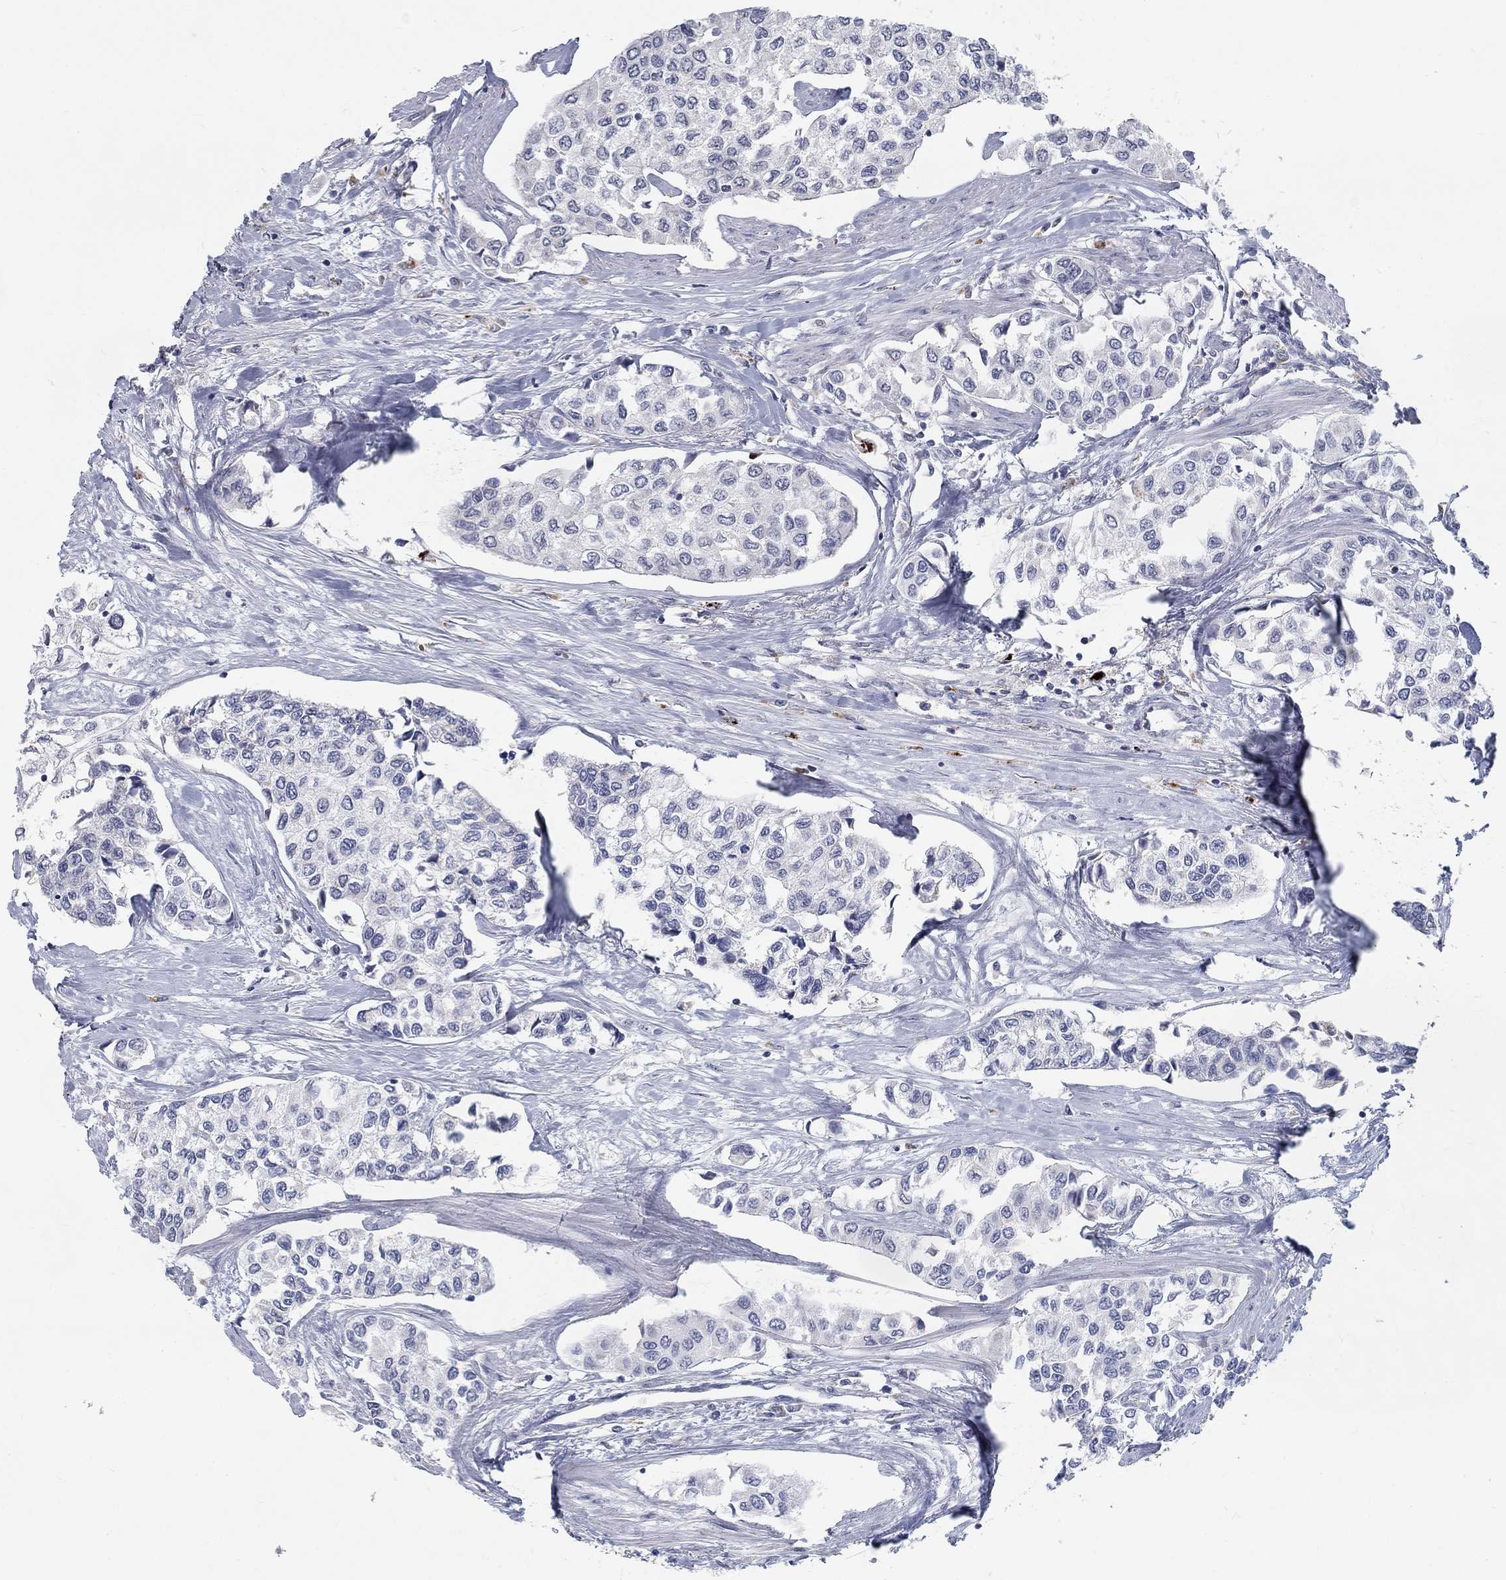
{"staining": {"intensity": "negative", "quantity": "none", "location": "none"}, "tissue": "urothelial cancer", "cell_type": "Tumor cells", "image_type": "cancer", "snomed": [{"axis": "morphology", "description": "Urothelial carcinoma, High grade"}, {"axis": "topography", "description": "Urinary bladder"}], "caption": "This is an immunohistochemistry photomicrograph of urothelial cancer. There is no staining in tumor cells.", "gene": "MTSS2", "patient": {"sex": "male", "age": 73}}